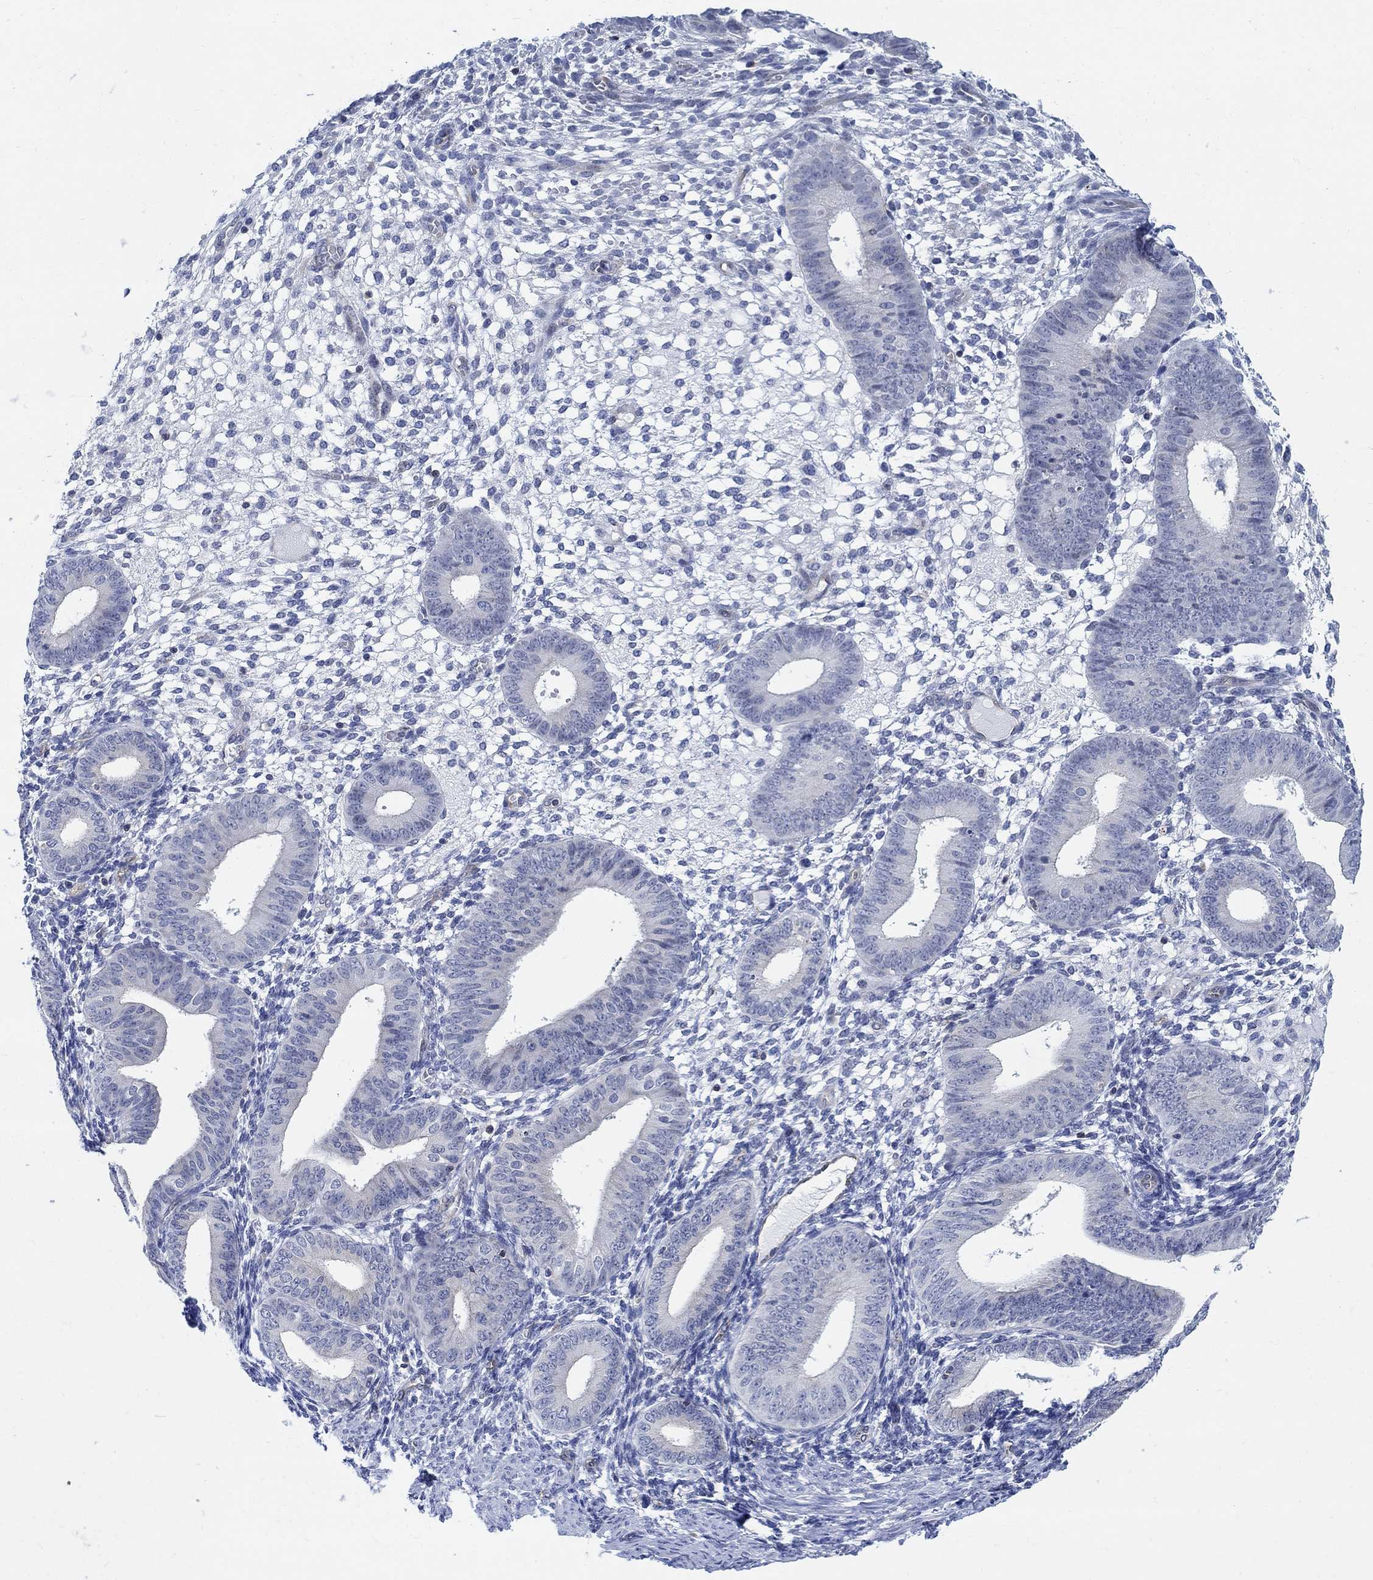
{"staining": {"intensity": "negative", "quantity": "none", "location": "none"}, "tissue": "endometrium", "cell_type": "Cells in endometrial stroma", "image_type": "normal", "snomed": [{"axis": "morphology", "description": "Normal tissue, NOS"}, {"axis": "topography", "description": "Endometrium"}], "caption": "Immunohistochemistry histopathology image of benign endometrium stained for a protein (brown), which exhibits no expression in cells in endometrial stroma. (DAB IHC, high magnification).", "gene": "PHF21B", "patient": {"sex": "female", "age": 39}}